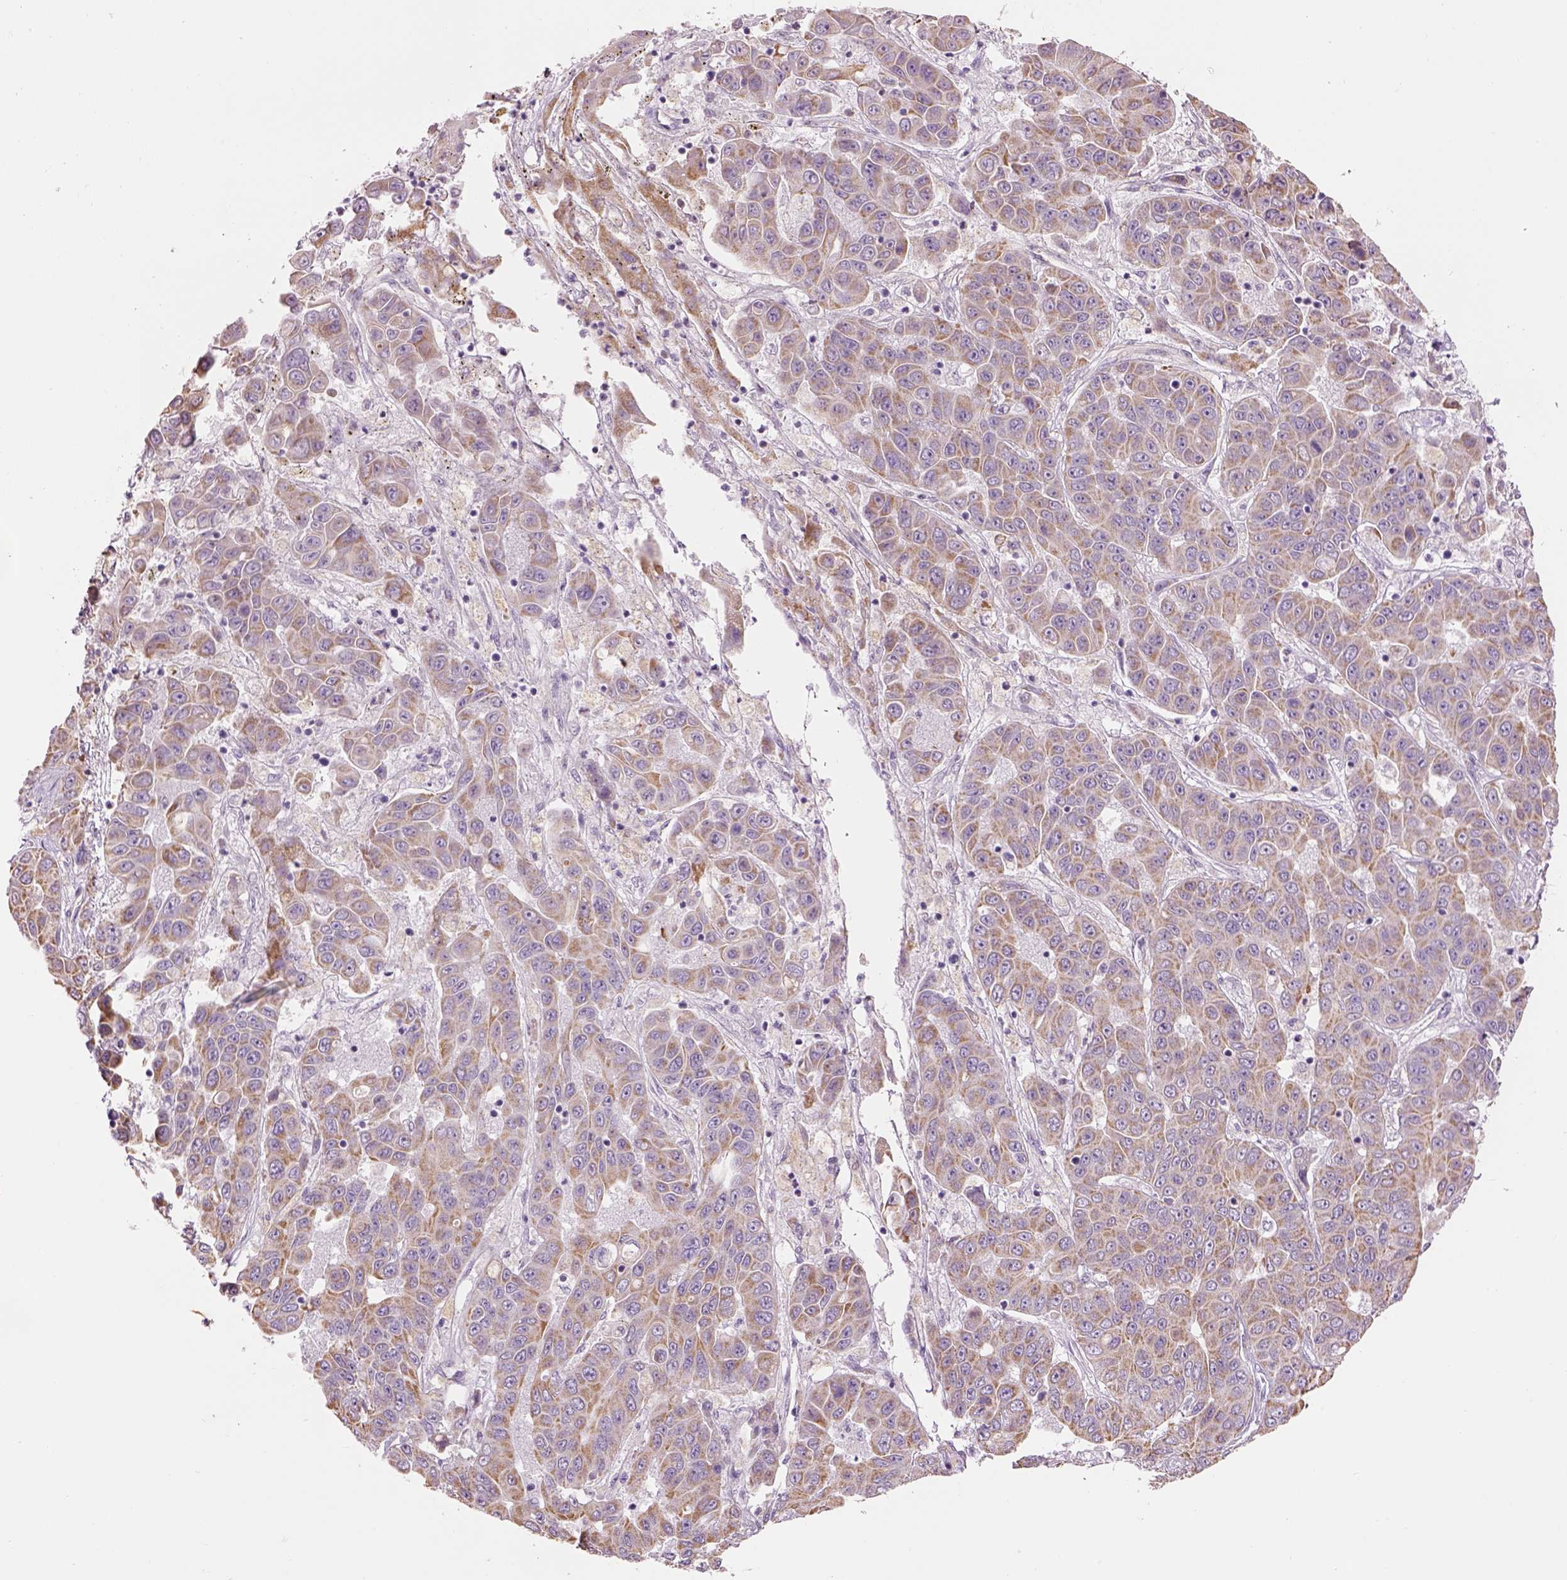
{"staining": {"intensity": "moderate", "quantity": "25%-75%", "location": "cytoplasmic/membranous"}, "tissue": "liver cancer", "cell_type": "Tumor cells", "image_type": "cancer", "snomed": [{"axis": "morphology", "description": "Cholangiocarcinoma"}, {"axis": "topography", "description": "Liver"}], "caption": "Immunohistochemical staining of liver cholangiocarcinoma demonstrates medium levels of moderate cytoplasmic/membranous staining in approximately 25%-75% of tumor cells. (brown staining indicates protein expression, while blue staining denotes nuclei).", "gene": "IFT52", "patient": {"sex": "female", "age": 52}}